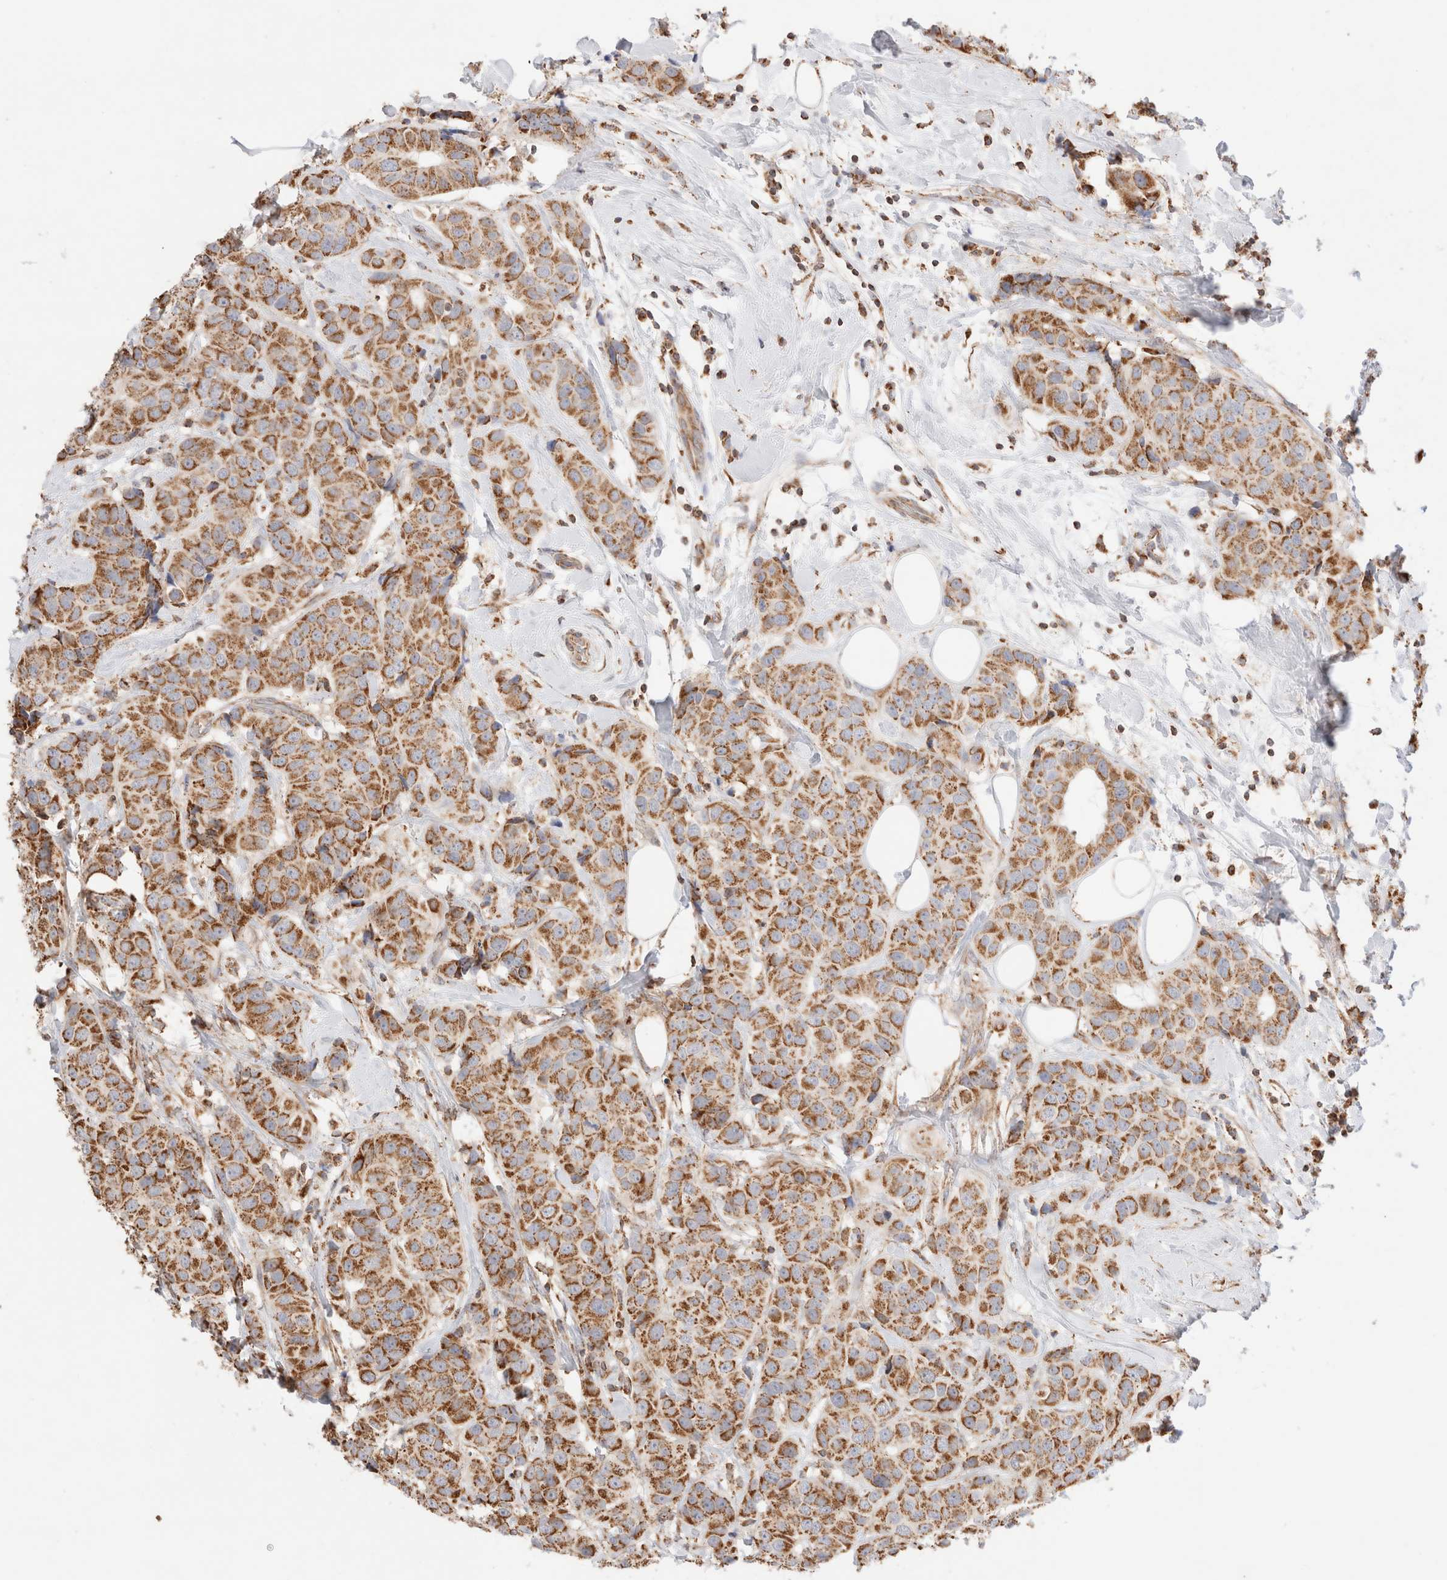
{"staining": {"intensity": "moderate", "quantity": ">75%", "location": "cytoplasmic/membranous"}, "tissue": "breast cancer", "cell_type": "Tumor cells", "image_type": "cancer", "snomed": [{"axis": "morphology", "description": "Normal tissue, NOS"}, {"axis": "morphology", "description": "Duct carcinoma"}, {"axis": "topography", "description": "Breast"}], "caption": "Immunohistochemical staining of human breast intraductal carcinoma shows moderate cytoplasmic/membranous protein expression in about >75% of tumor cells.", "gene": "TMPPE", "patient": {"sex": "female", "age": 39}}